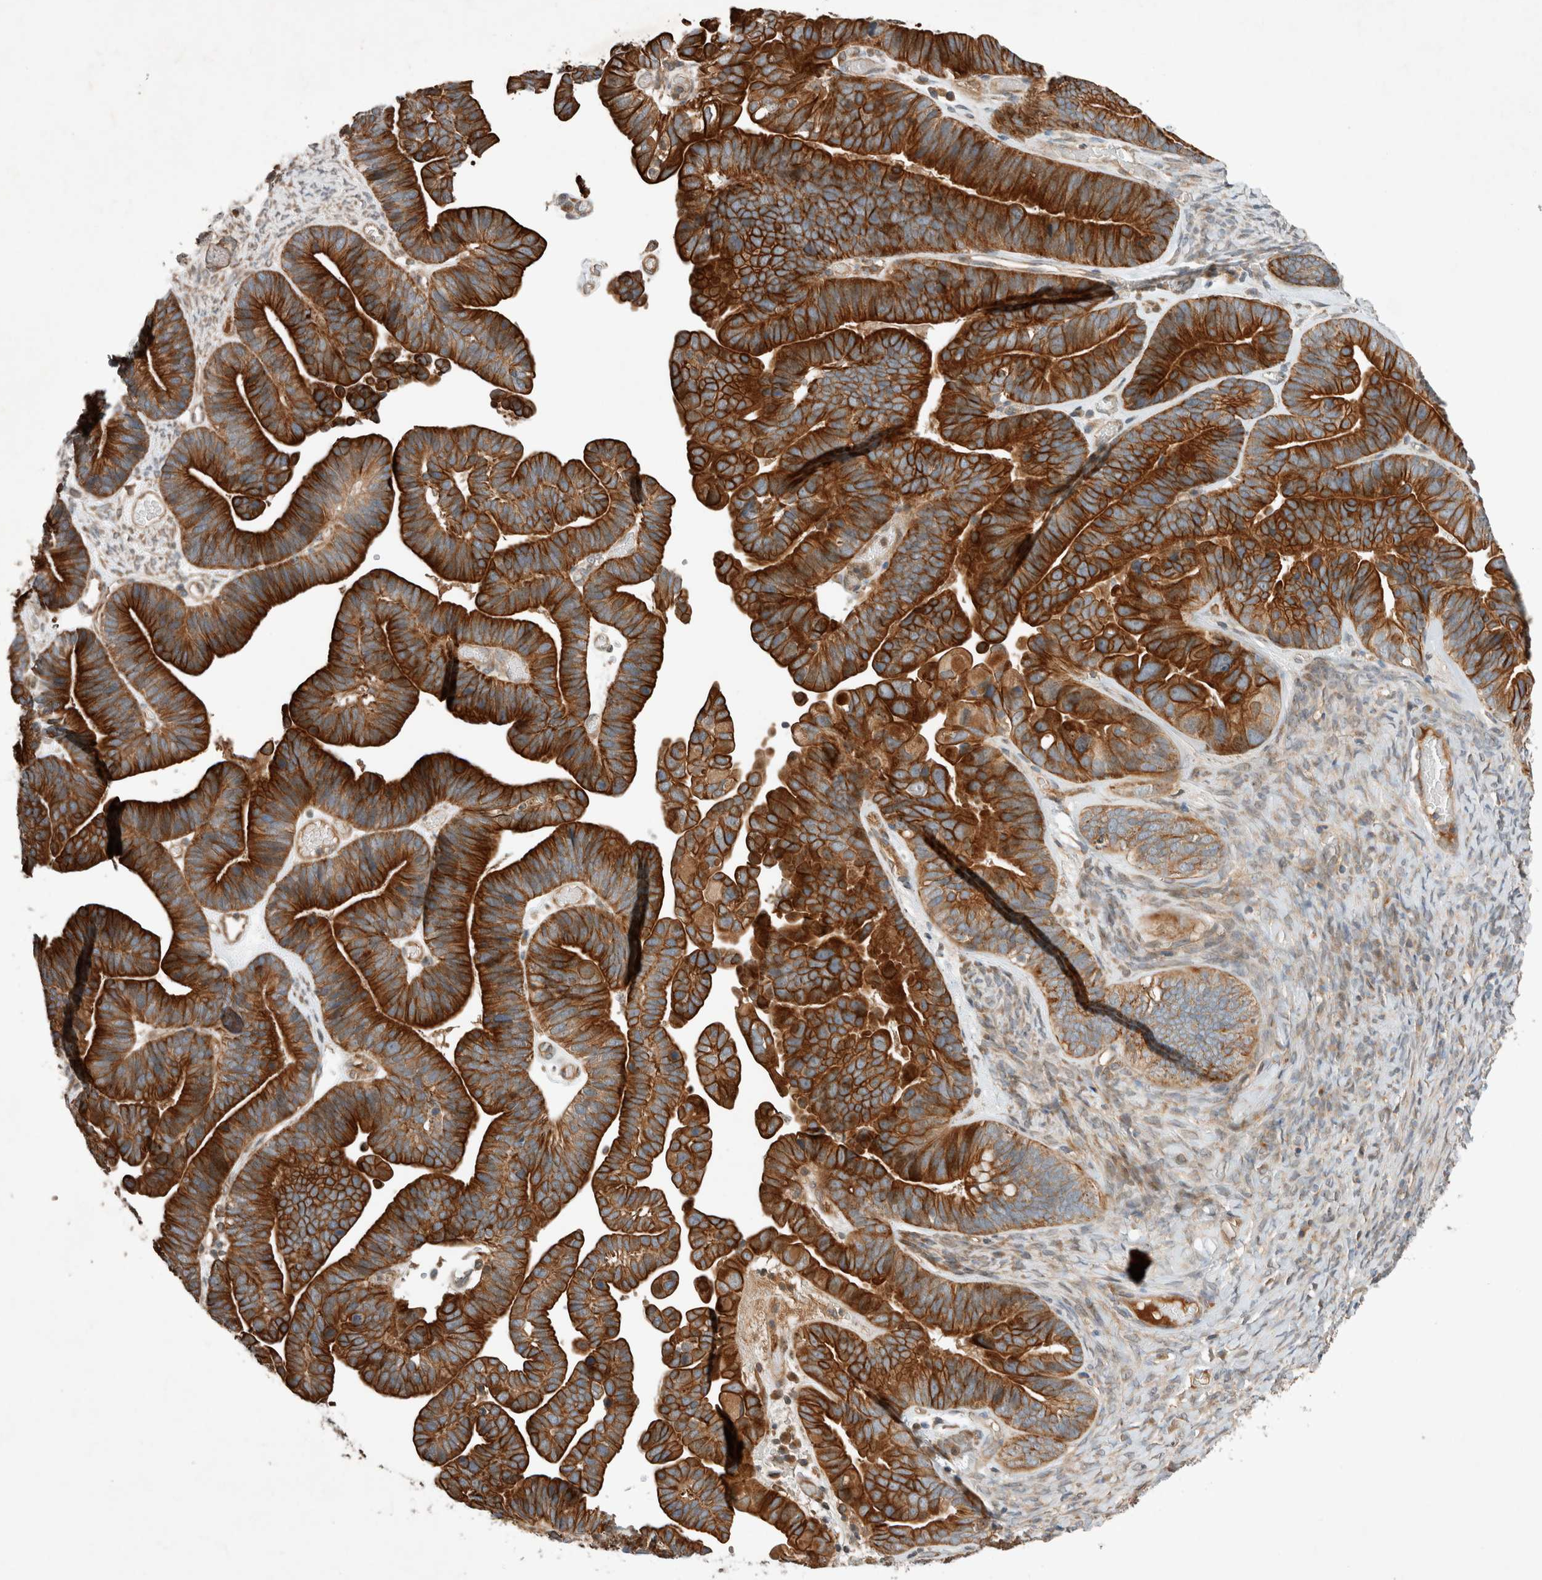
{"staining": {"intensity": "strong", "quantity": ">75%", "location": "cytoplasmic/membranous"}, "tissue": "ovarian cancer", "cell_type": "Tumor cells", "image_type": "cancer", "snomed": [{"axis": "morphology", "description": "Cystadenocarcinoma, serous, NOS"}, {"axis": "topography", "description": "Ovary"}], "caption": "Human serous cystadenocarcinoma (ovarian) stained with a protein marker shows strong staining in tumor cells.", "gene": "ARMC9", "patient": {"sex": "female", "age": 56}}